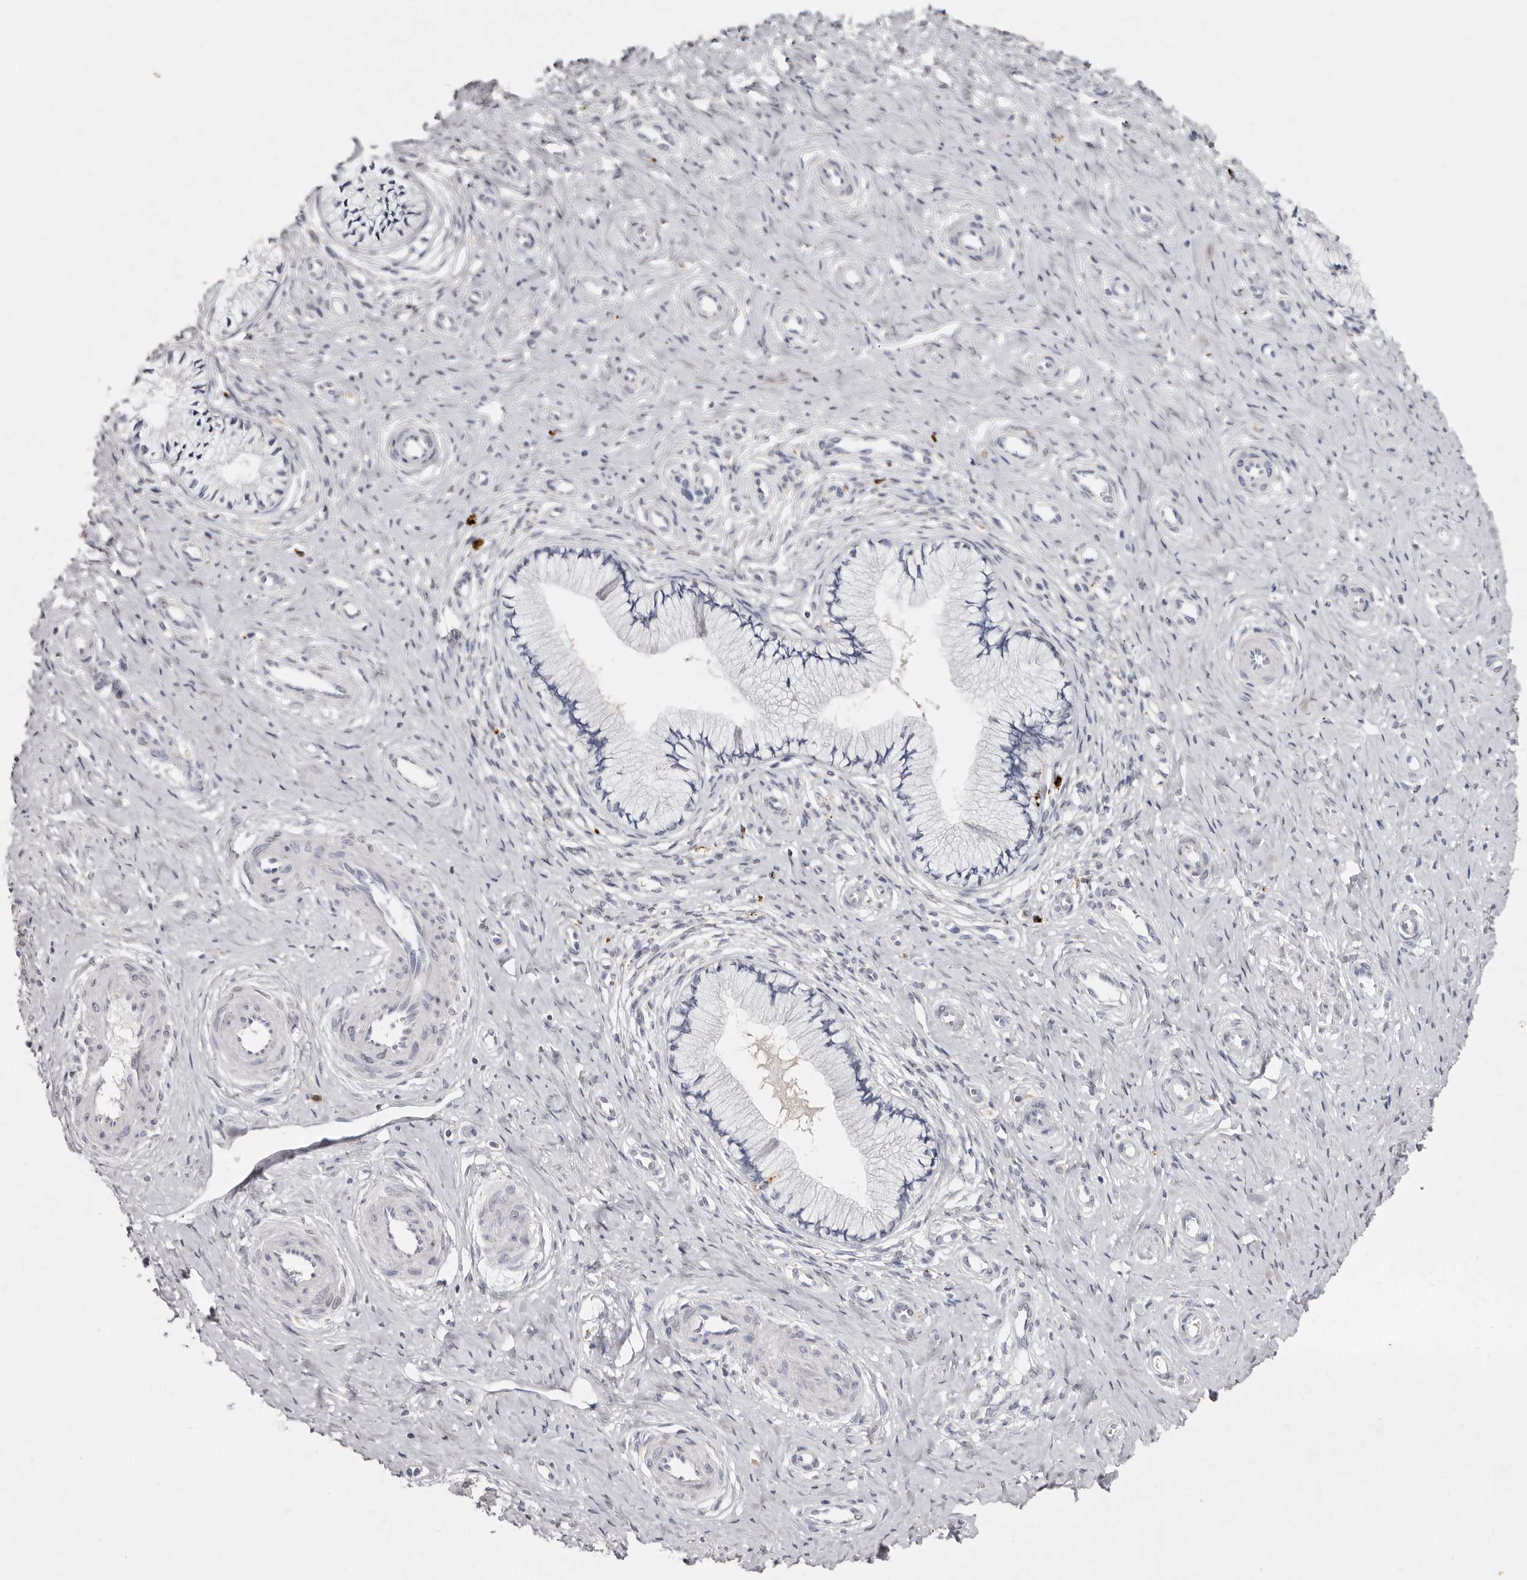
{"staining": {"intensity": "negative", "quantity": "none", "location": "none"}, "tissue": "cervix", "cell_type": "Glandular cells", "image_type": "normal", "snomed": [{"axis": "morphology", "description": "Normal tissue, NOS"}, {"axis": "topography", "description": "Cervix"}], "caption": "Human cervix stained for a protein using immunohistochemistry (IHC) demonstrates no staining in glandular cells.", "gene": "FAM185A", "patient": {"sex": "female", "age": 36}}